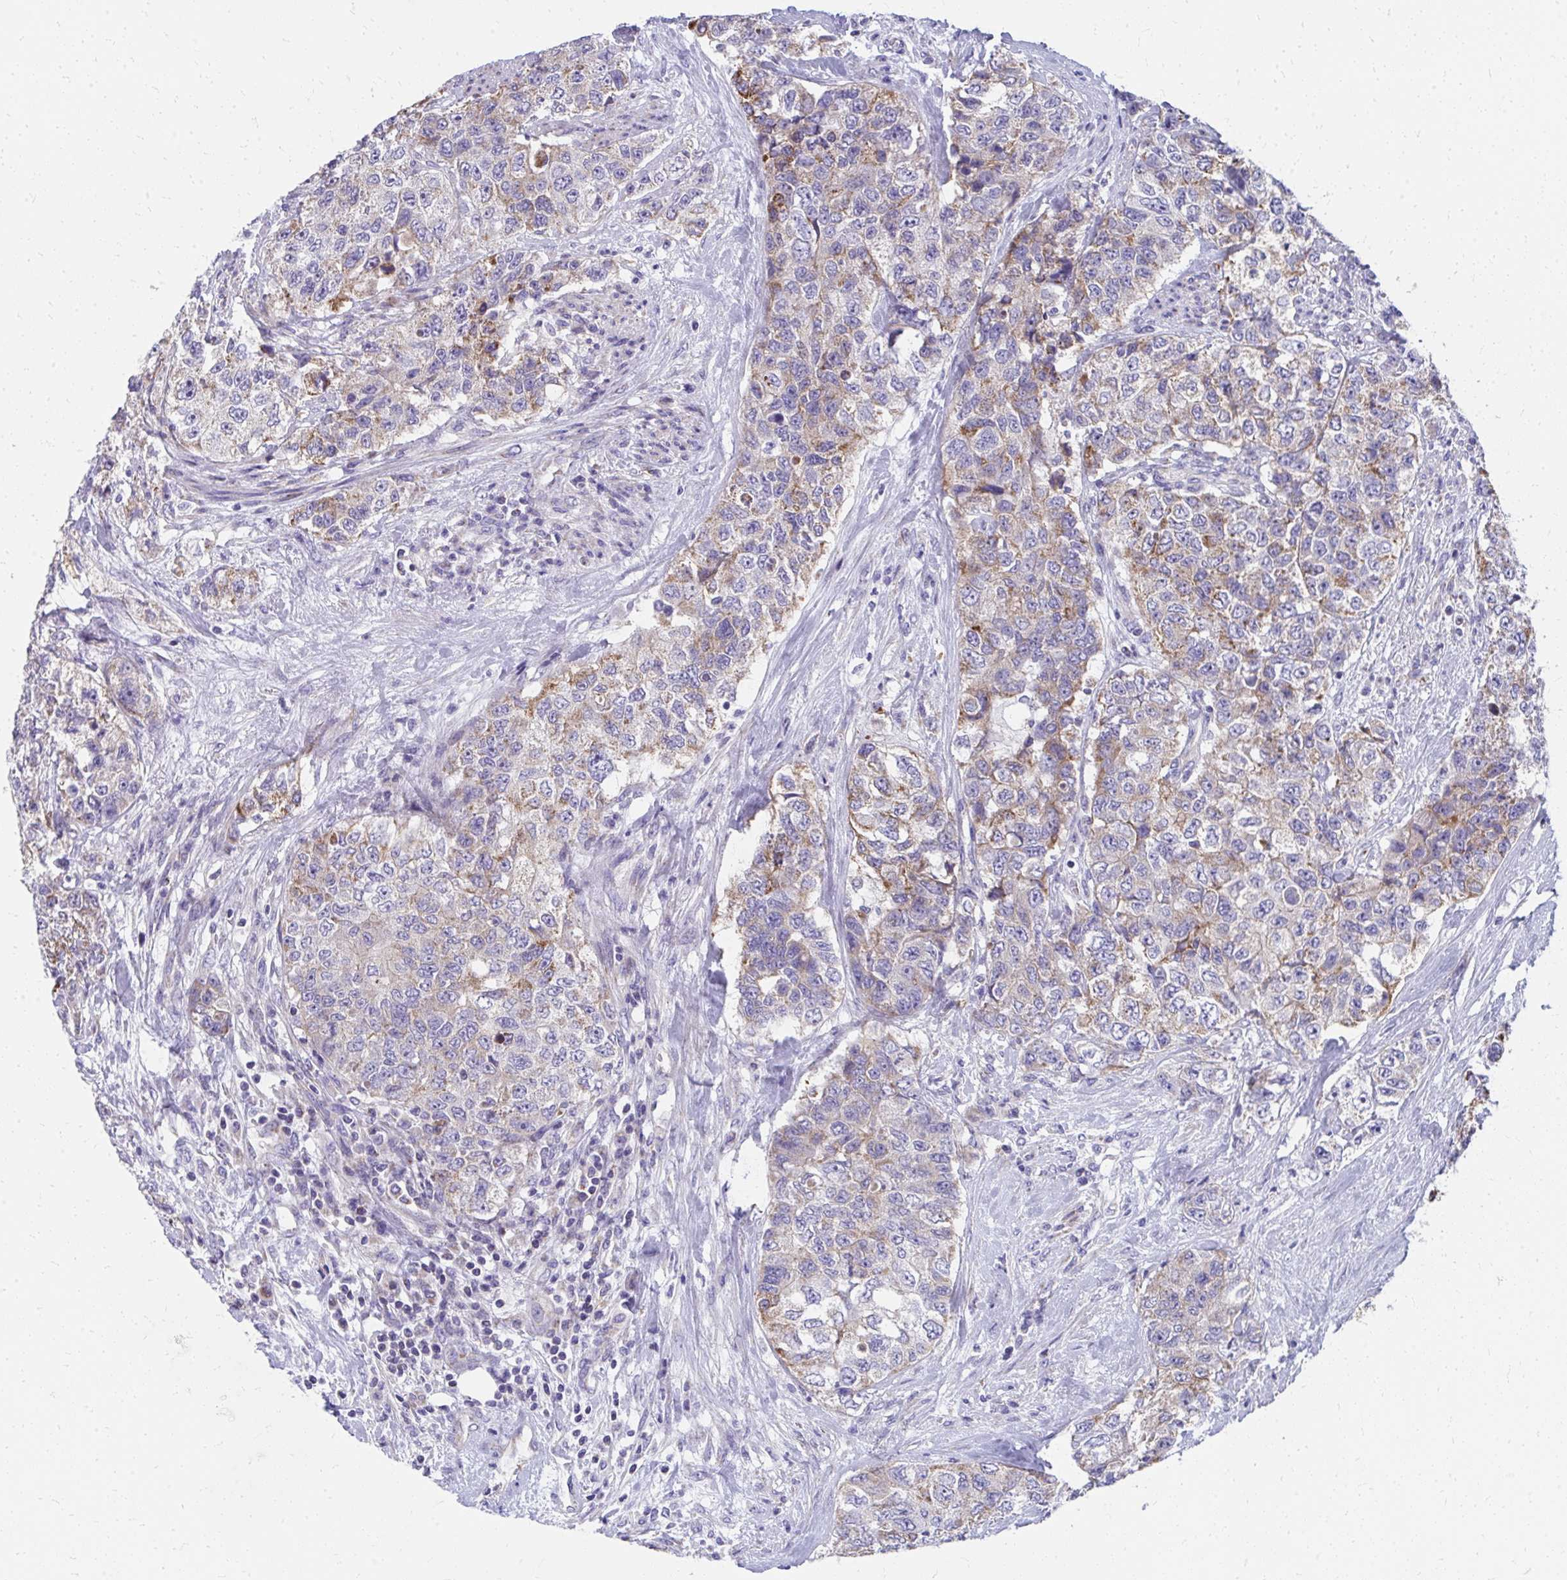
{"staining": {"intensity": "moderate", "quantity": "25%-75%", "location": "cytoplasmic/membranous"}, "tissue": "urothelial cancer", "cell_type": "Tumor cells", "image_type": "cancer", "snomed": [{"axis": "morphology", "description": "Urothelial carcinoma, High grade"}, {"axis": "topography", "description": "Urinary bladder"}], "caption": "DAB immunohistochemical staining of urothelial carcinoma (high-grade) exhibits moderate cytoplasmic/membranous protein staining in about 25%-75% of tumor cells. (DAB (3,3'-diaminobenzidine) IHC with brightfield microscopy, high magnification).", "gene": "IL37", "patient": {"sex": "female", "age": 78}}